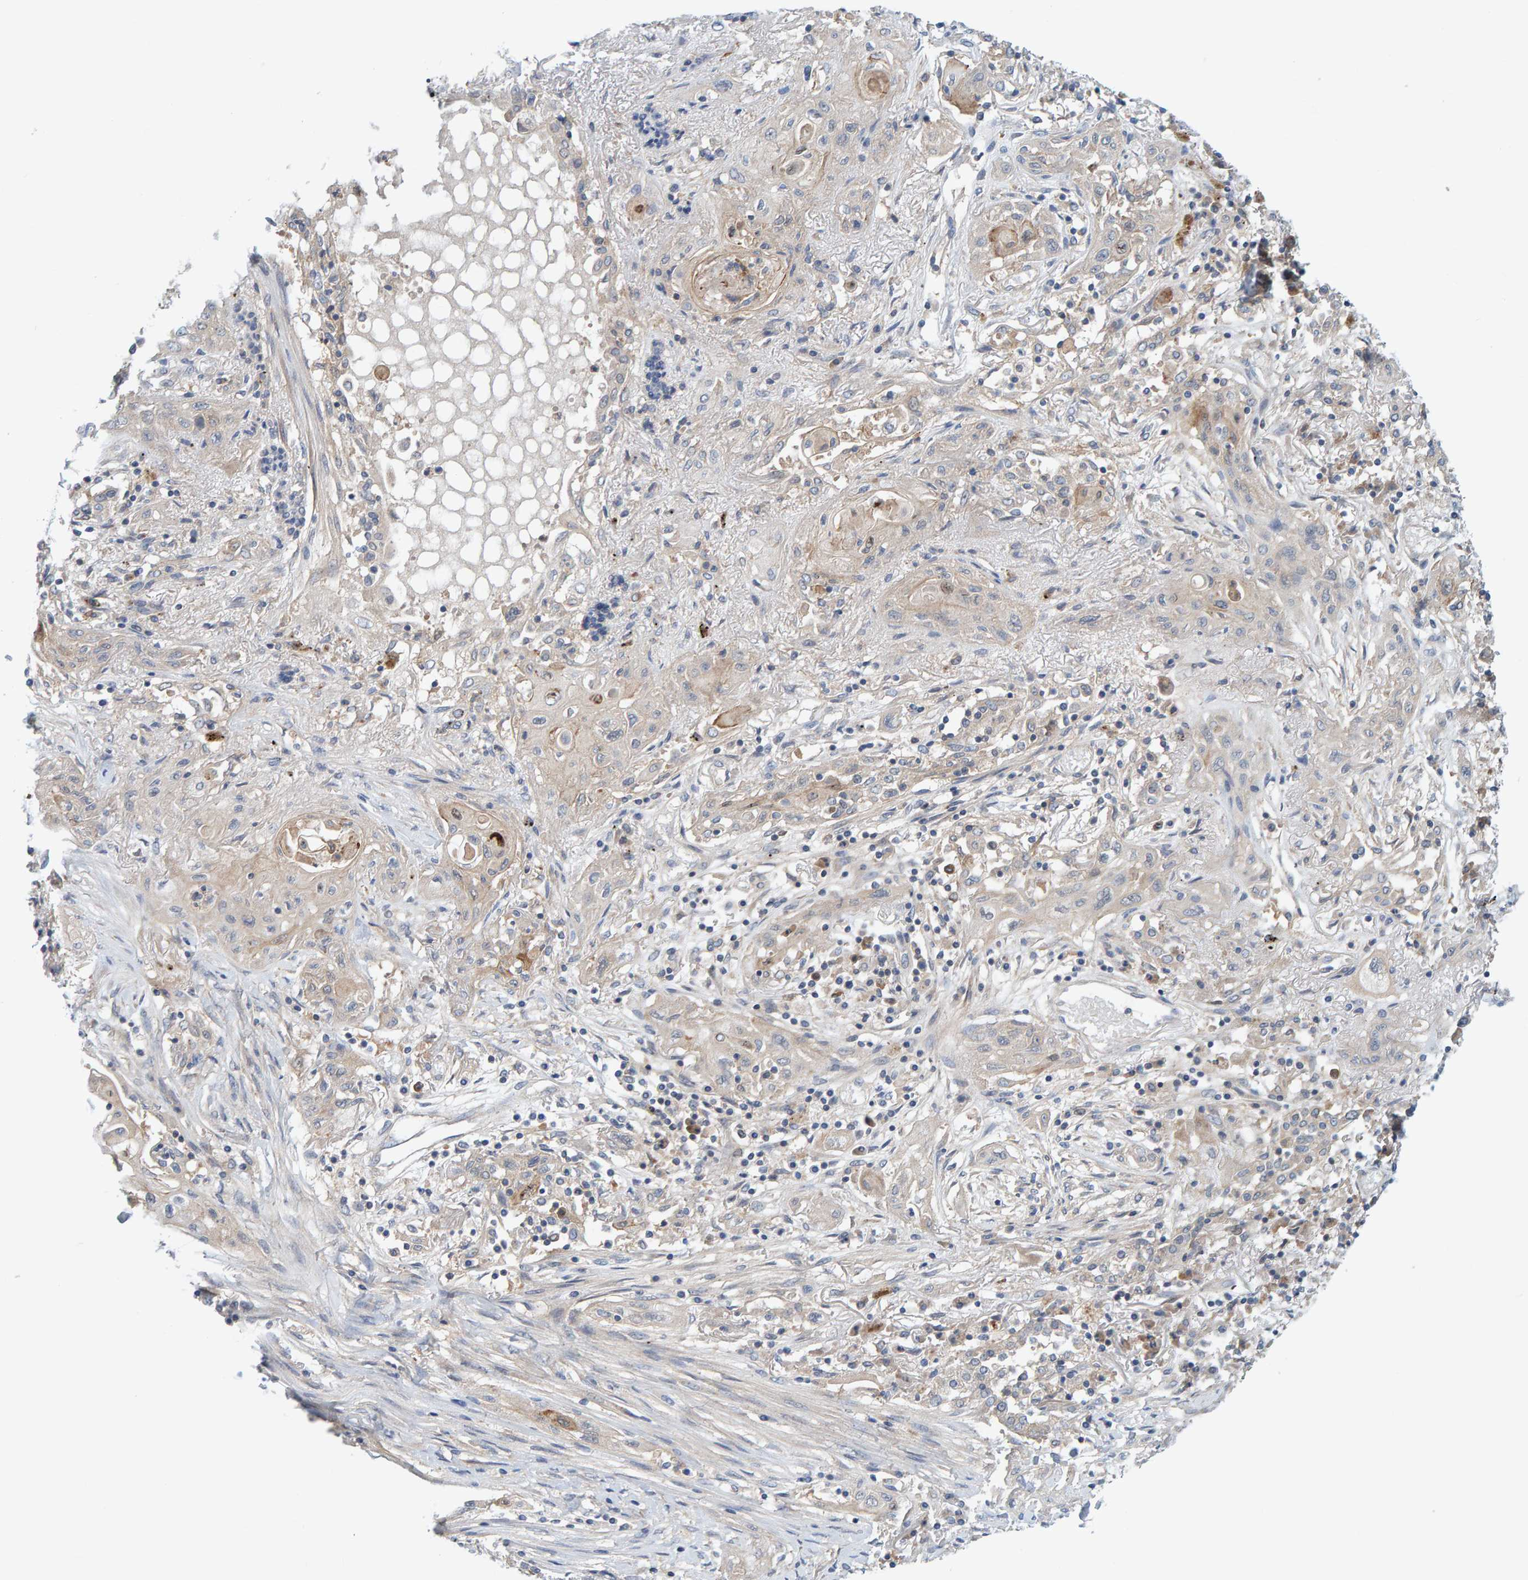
{"staining": {"intensity": "weak", "quantity": "25%-75%", "location": "cytoplasmic/membranous"}, "tissue": "lung cancer", "cell_type": "Tumor cells", "image_type": "cancer", "snomed": [{"axis": "morphology", "description": "Squamous cell carcinoma, NOS"}, {"axis": "topography", "description": "Lung"}], "caption": "Lung squamous cell carcinoma stained for a protein reveals weak cytoplasmic/membranous positivity in tumor cells.", "gene": "TATDN1", "patient": {"sex": "female", "age": 47}}